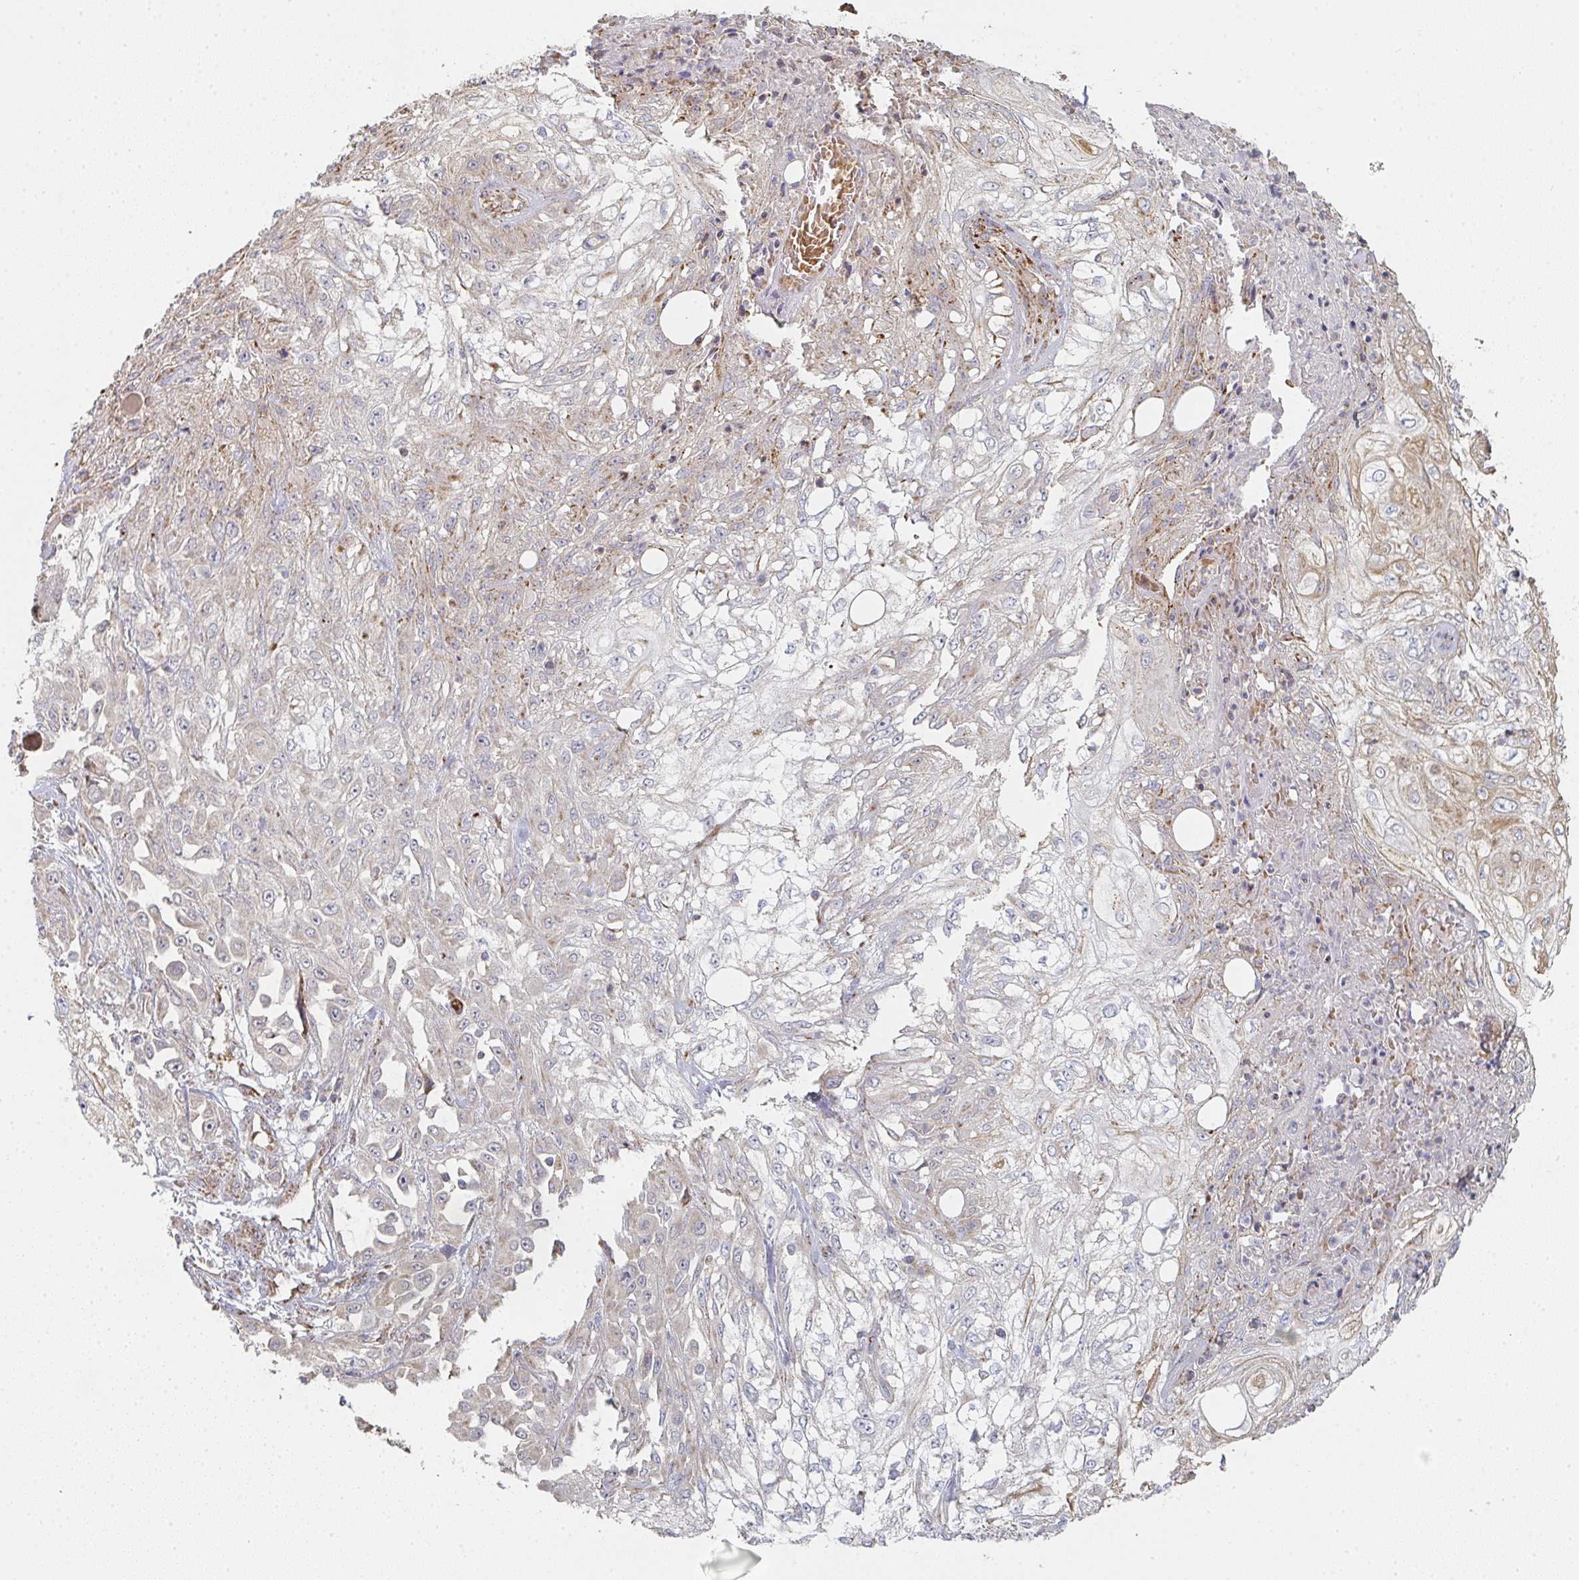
{"staining": {"intensity": "weak", "quantity": "<25%", "location": "cytoplasmic/membranous"}, "tissue": "skin cancer", "cell_type": "Tumor cells", "image_type": "cancer", "snomed": [{"axis": "morphology", "description": "Squamous cell carcinoma, NOS"}, {"axis": "morphology", "description": "Squamous cell carcinoma, metastatic, NOS"}, {"axis": "topography", "description": "Skin"}, {"axis": "topography", "description": "Lymph node"}], "caption": "Image shows no protein staining in tumor cells of skin metastatic squamous cell carcinoma tissue.", "gene": "ZNF526", "patient": {"sex": "male", "age": 75}}